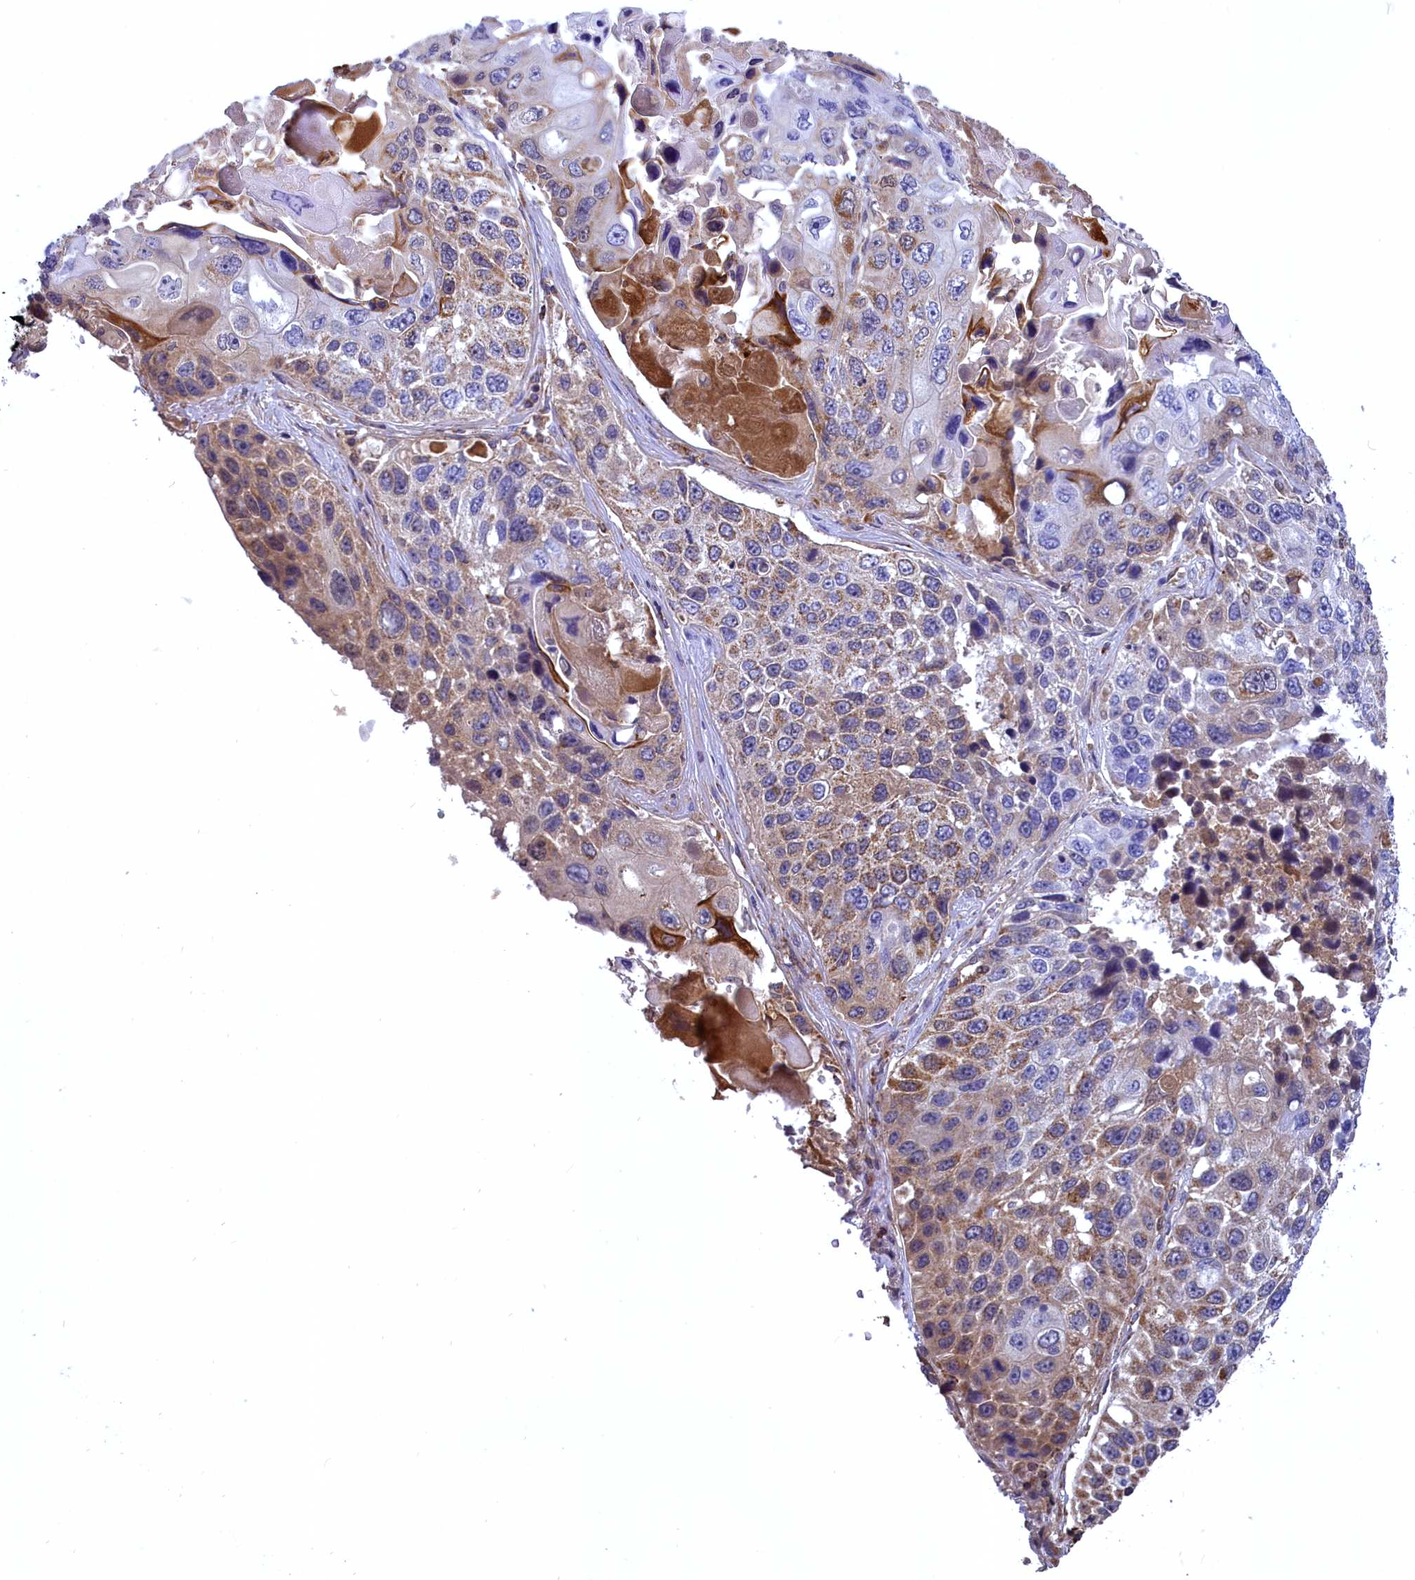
{"staining": {"intensity": "moderate", "quantity": "<25%", "location": "cytoplasmic/membranous"}, "tissue": "lung cancer", "cell_type": "Tumor cells", "image_type": "cancer", "snomed": [{"axis": "morphology", "description": "Squamous cell carcinoma, NOS"}, {"axis": "topography", "description": "Lung"}], "caption": "Lung squamous cell carcinoma stained with a protein marker displays moderate staining in tumor cells.", "gene": "COX17", "patient": {"sex": "male", "age": 61}}